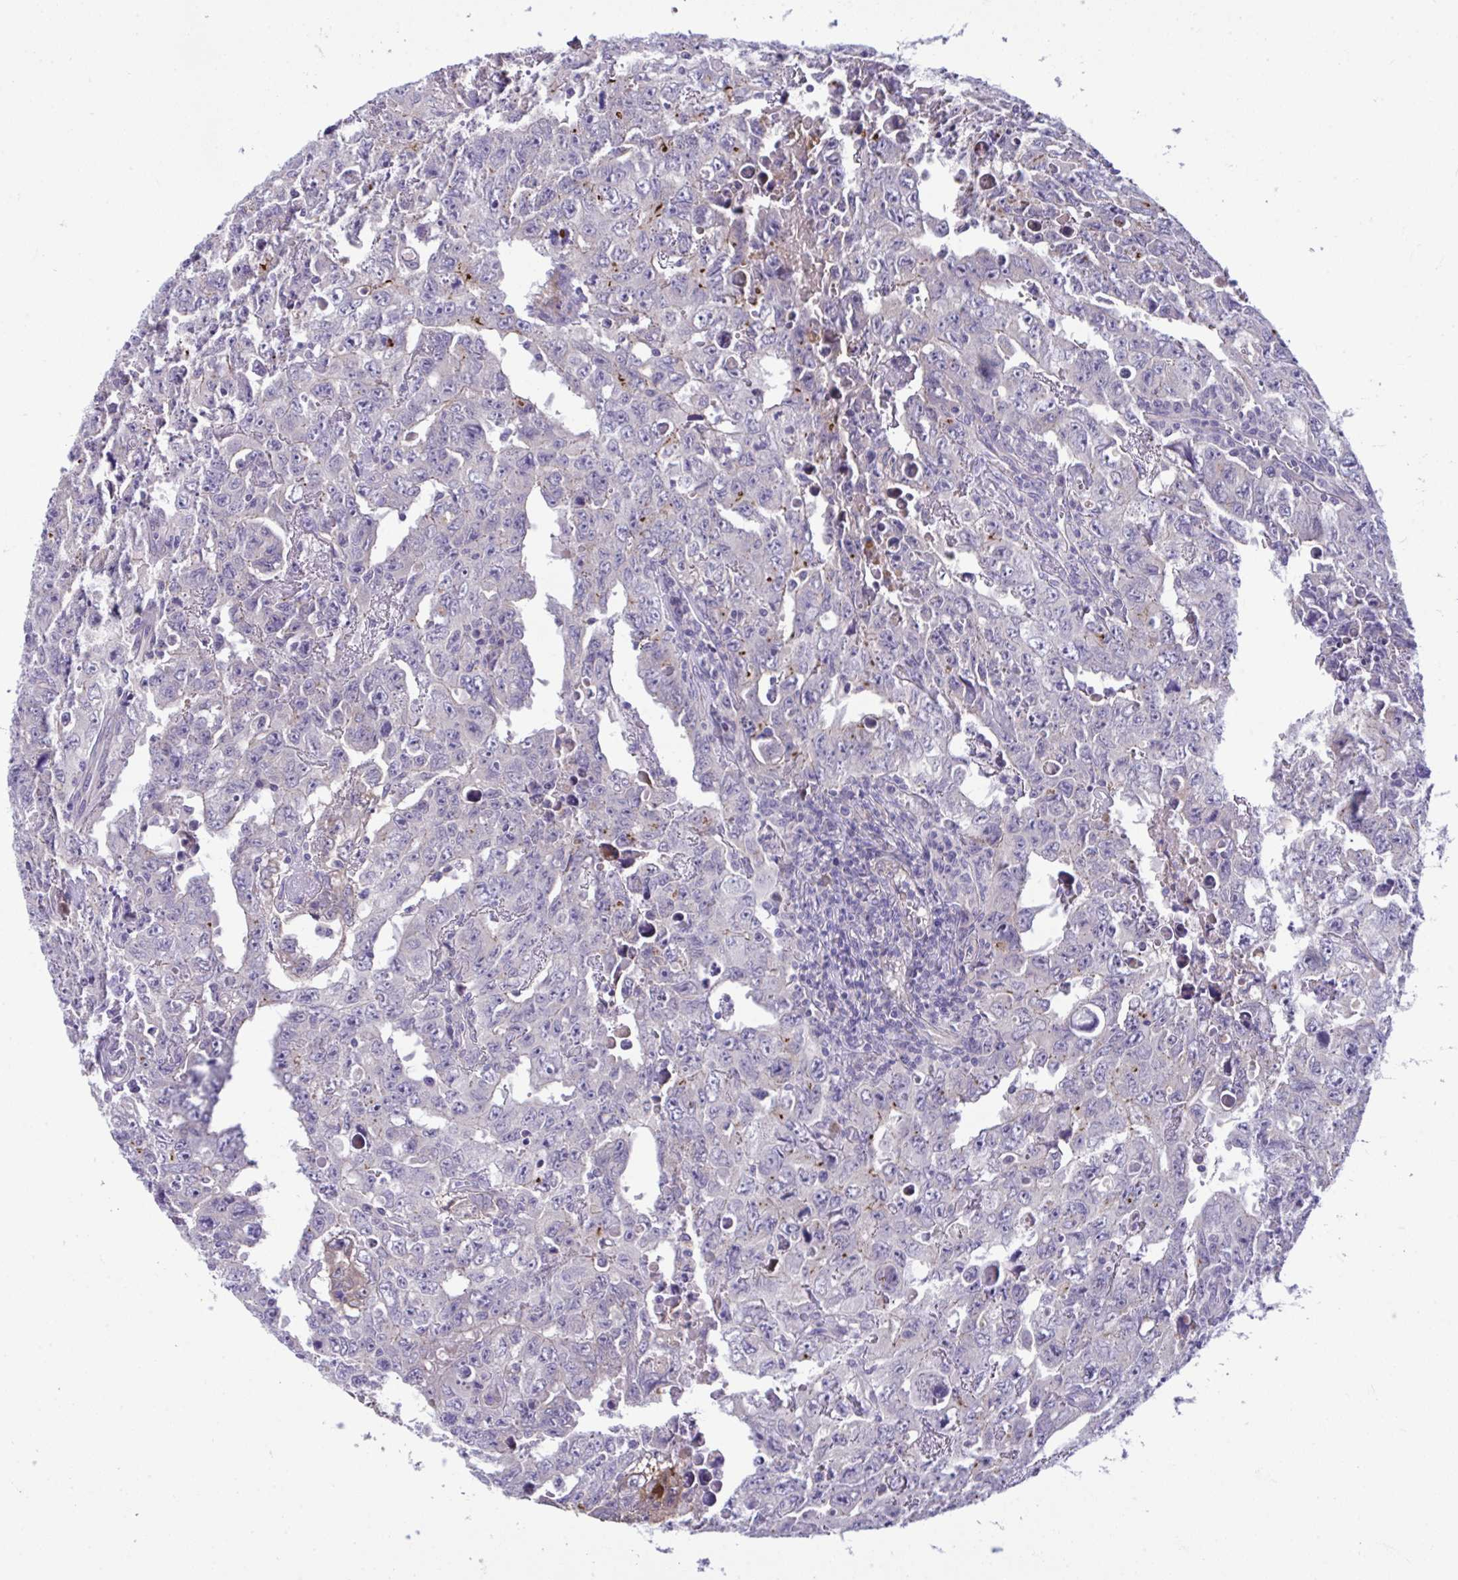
{"staining": {"intensity": "negative", "quantity": "none", "location": "none"}, "tissue": "testis cancer", "cell_type": "Tumor cells", "image_type": "cancer", "snomed": [{"axis": "morphology", "description": "Carcinoma, Embryonal, NOS"}, {"axis": "topography", "description": "Testis"}], "caption": "Immunohistochemistry image of neoplastic tissue: testis cancer (embryonal carcinoma) stained with DAB exhibits no significant protein staining in tumor cells. Nuclei are stained in blue.", "gene": "PIGZ", "patient": {"sex": "male", "age": 24}}